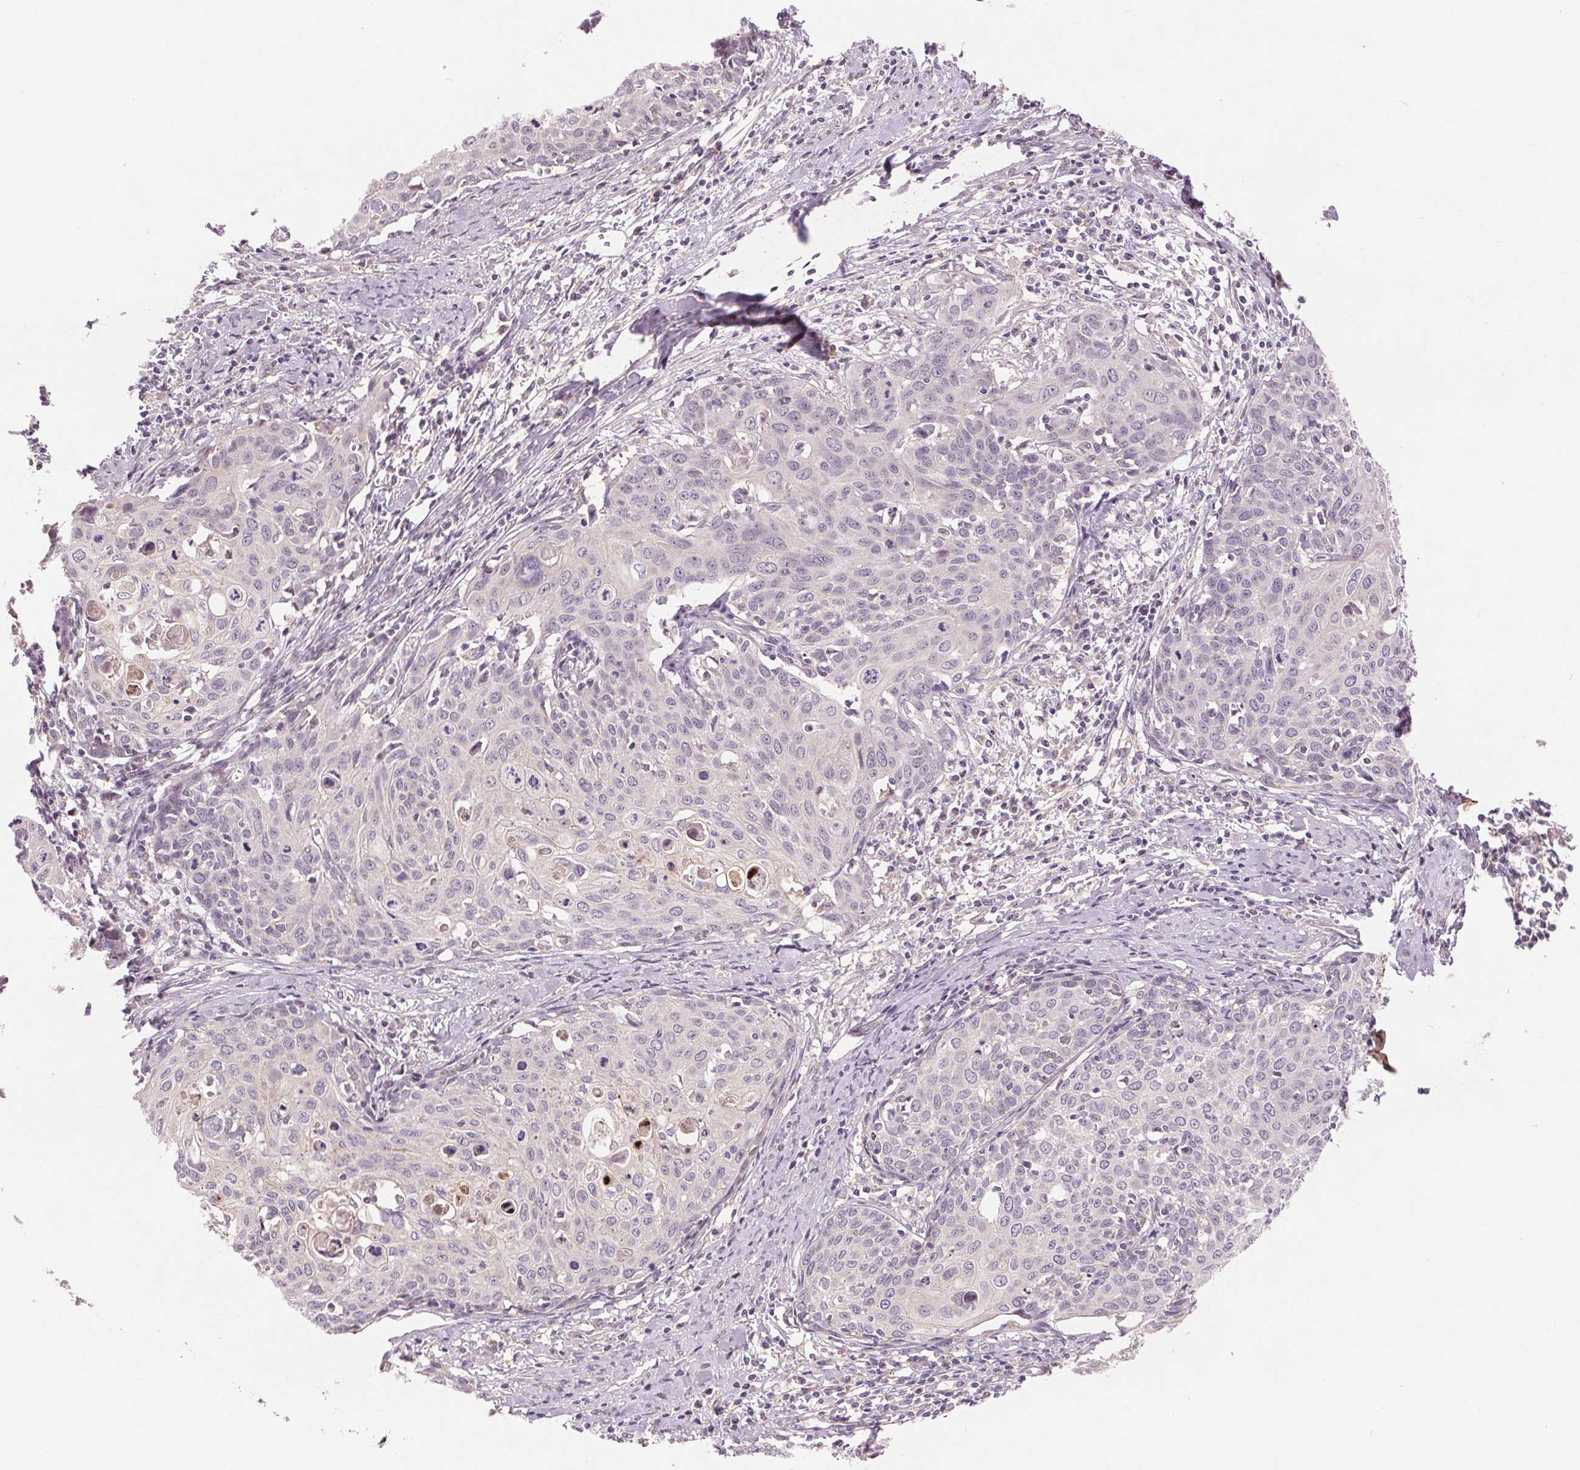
{"staining": {"intensity": "negative", "quantity": "none", "location": "none"}, "tissue": "cervical cancer", "cell_type": "Tumor cells", "image_type": "cancer", "snomed": [{"axis": "morphology", "description": "Squamous cell carcinoma, NOS"}, {"axis": "topography", "description": "Cervix"}], "caption": "The immunohistochemistry histopathology image has no significant positivity in tumor cells of squamous cell carcinoma (cervical) tissue. (Brightfield microscopy of DAB (3,3'-diaminobenzidine) immunohistochemistry at high magnification).", "gene": "RANBP3L", "patient": {"sex": "female", "age": 62}}